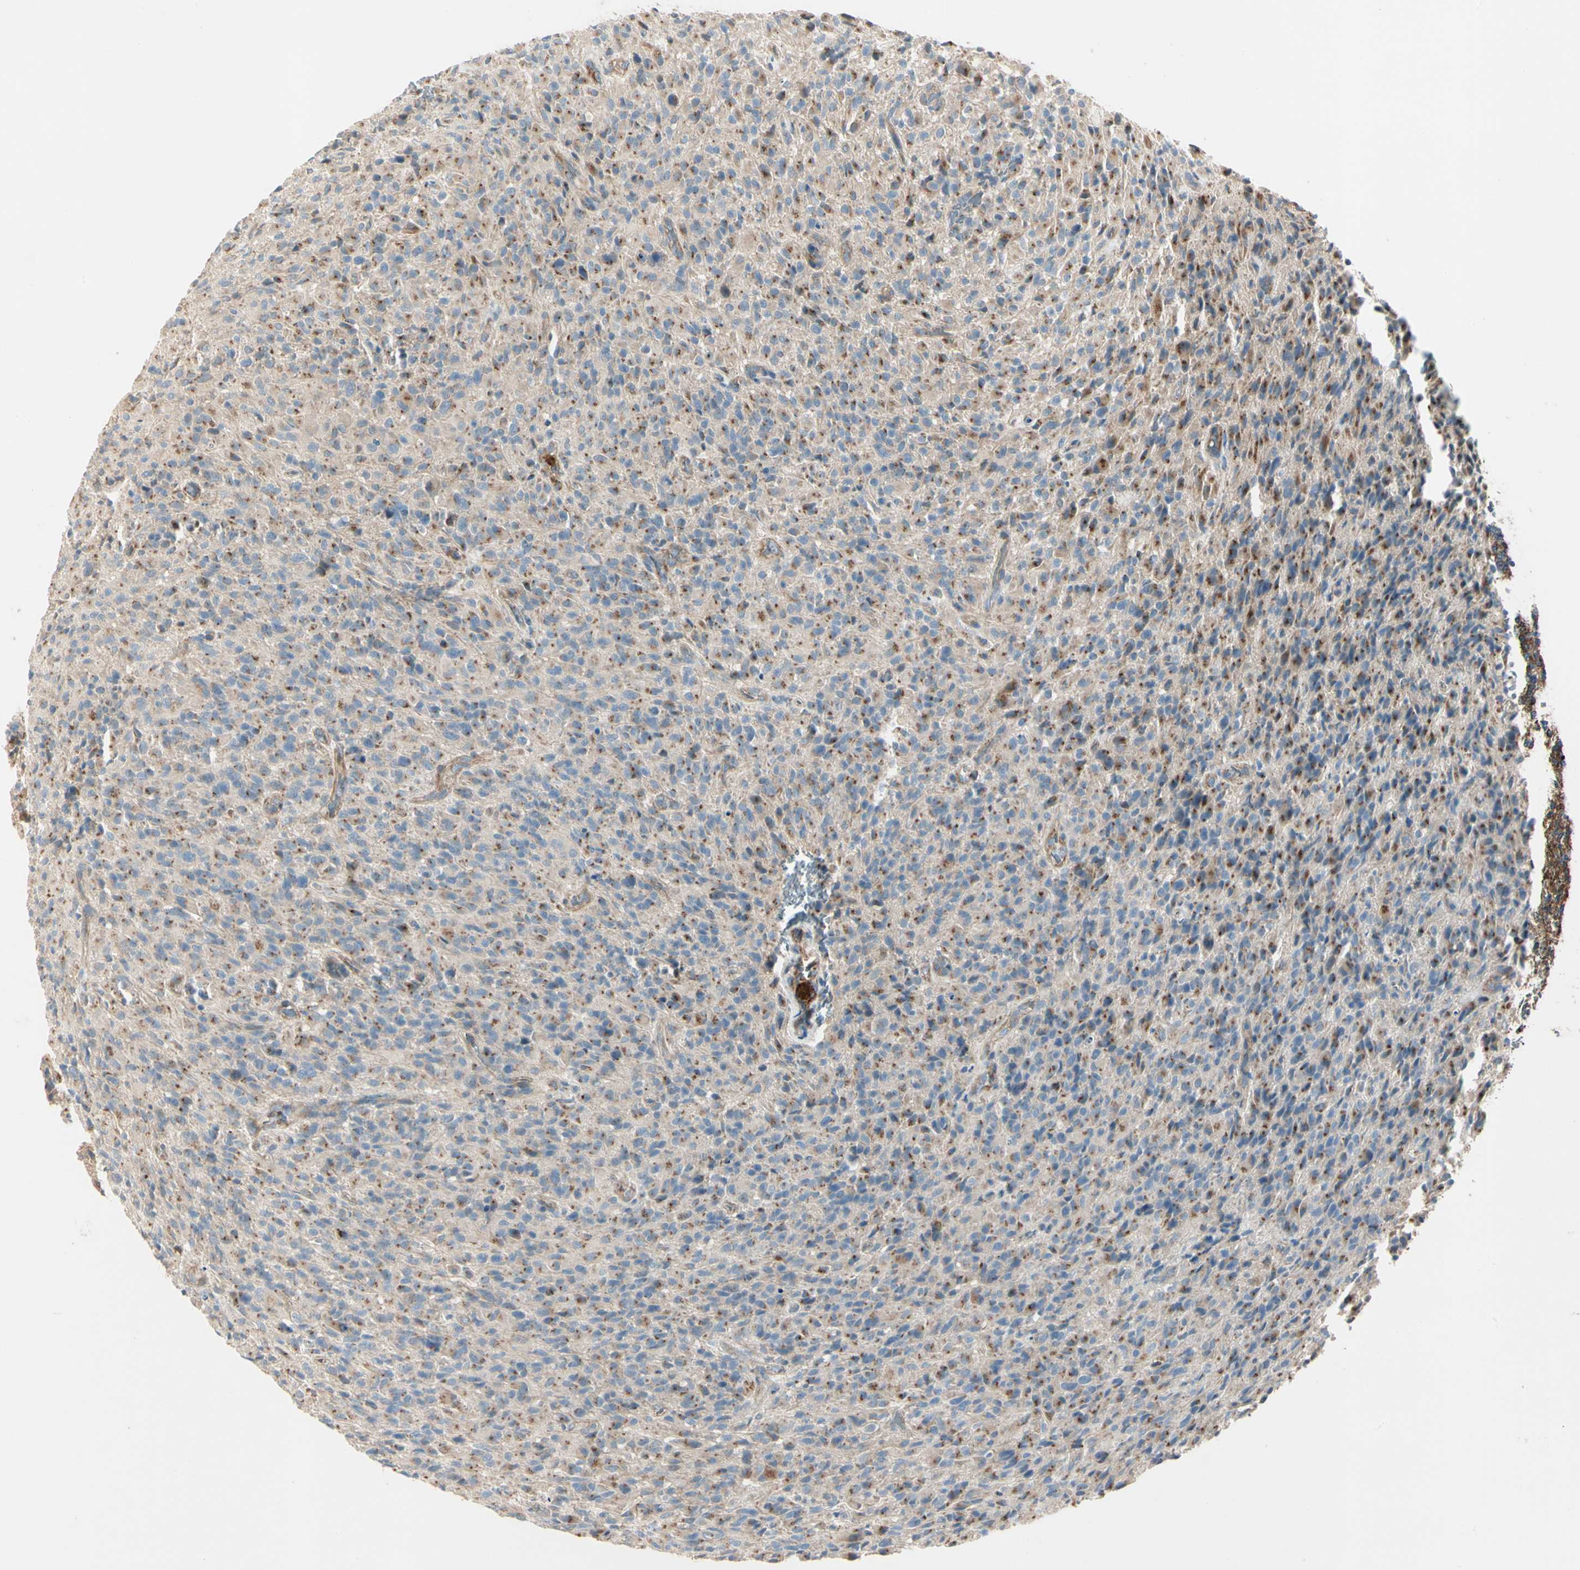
{"staining": {"intensity": "moderate", "quantity": "25%-75%", "location": "cytoplasmic/membranous"}, "tissue": "glioma", "cell_type": "Tumor cells", "image_type": "cancer", "snomed": [{"axis": "morphology", "description": "Glioma, malignant, High grade"}, {"axis": "topography", "description": "Brain"}], "caption": "This is an image of IHC staining of high-grade glioma (malignant), which shows moderate staining in the cytoplasmic/membranous of tumor cells.", "gene": "ABCA3", "patient": {"sex": "male", "age": 71}}